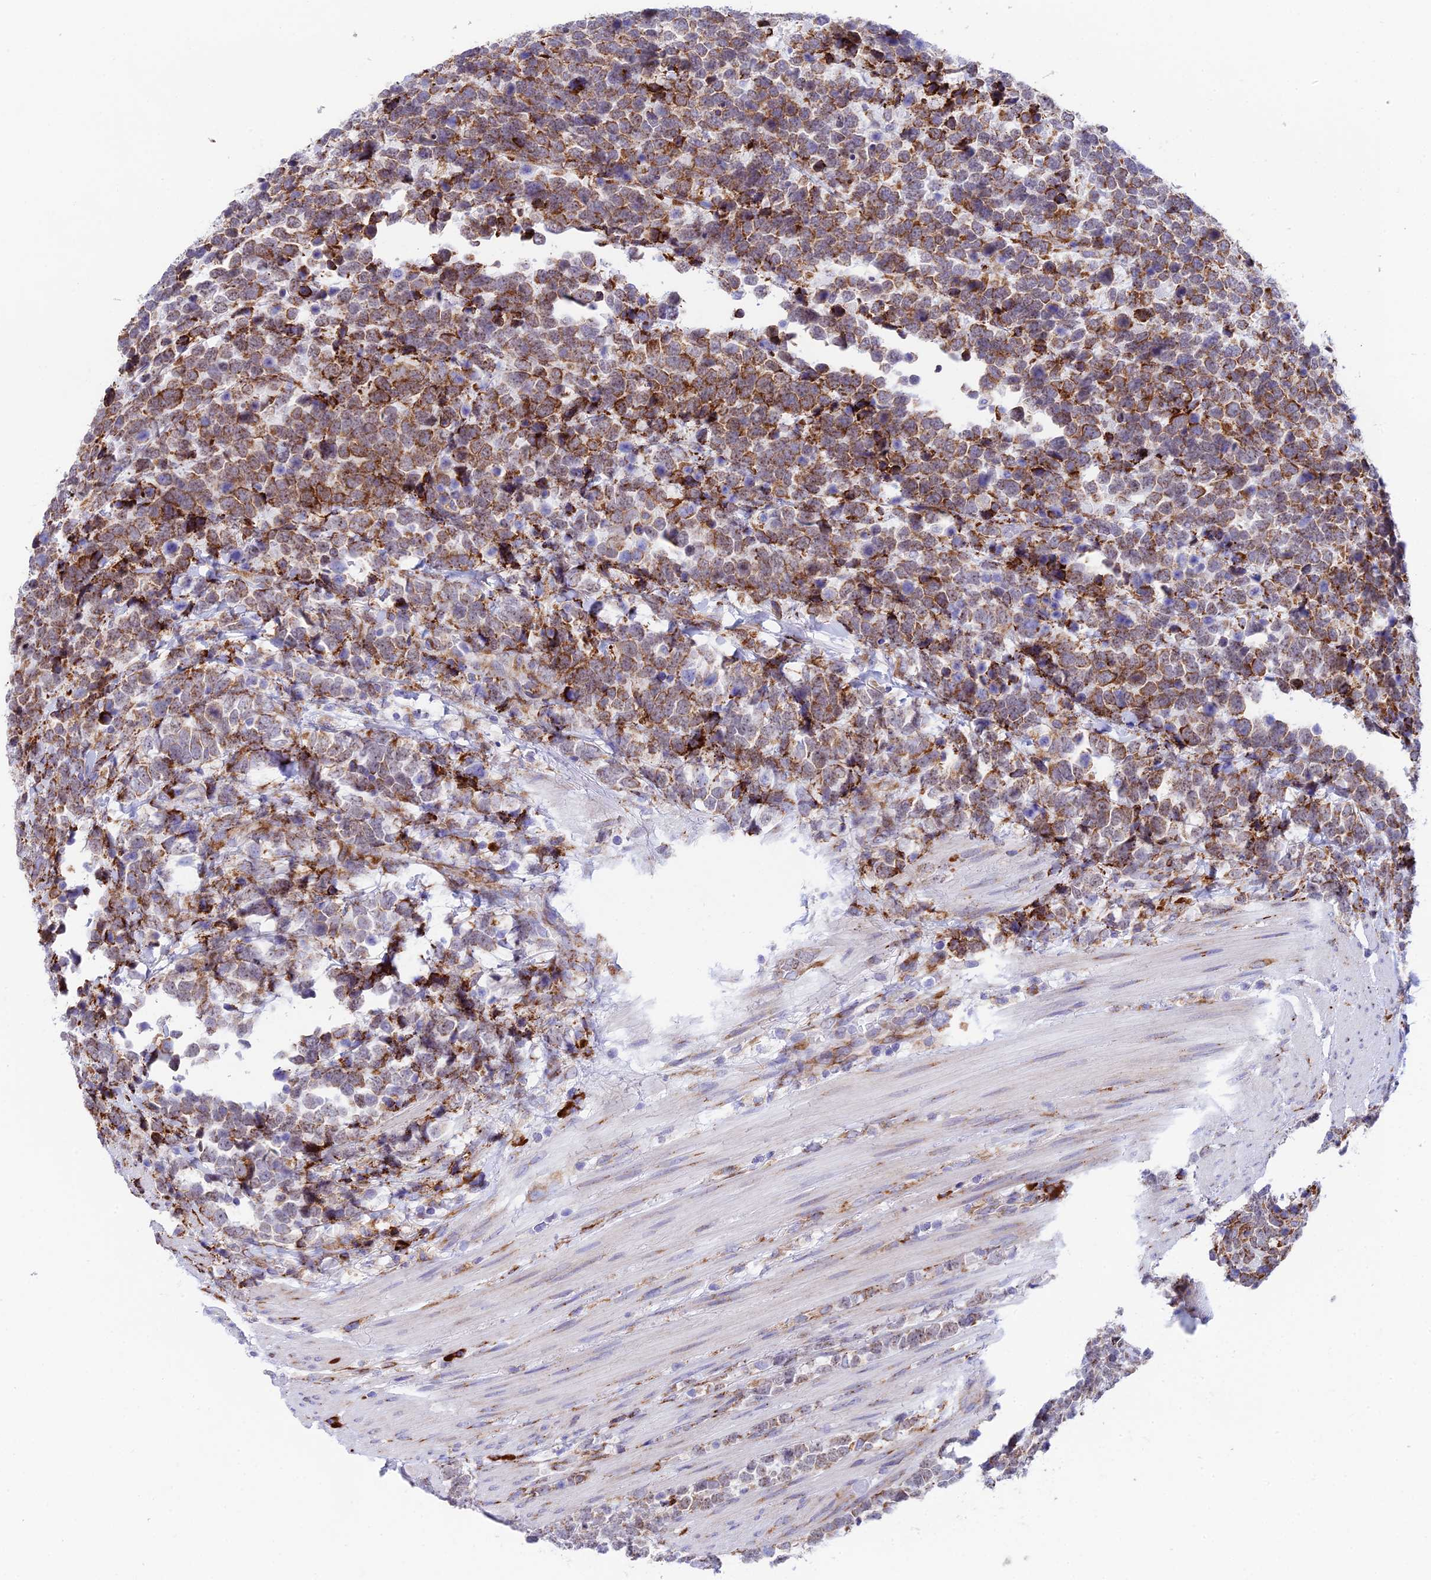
{"staining": {"intensity": "moderate", "quantity": "25%-75%", "location": "cytoplasmic/membranous"}, "tissue": "urothelial cancer", "cell_type": "Tumor cells", "image_type": "cancer", "snomed": [{"axis": "morphology", "description": "Urothelial carcinoma, High grade"}, {"axis": "topography", "description": "Urinary bladder"}], "caption": "Immunohistochemistry (IHC) image of neoplastic tissue: human urothelial cancer stained using IHC shows medium levels of moderate protein expression localized specifically in the cytoplasmic/membranous of tumor cells, appearing as a cytoplasmic/membranous brown color.", "gene": "TUBGCP6", "patient": {"sex": "female", "age": 82}}